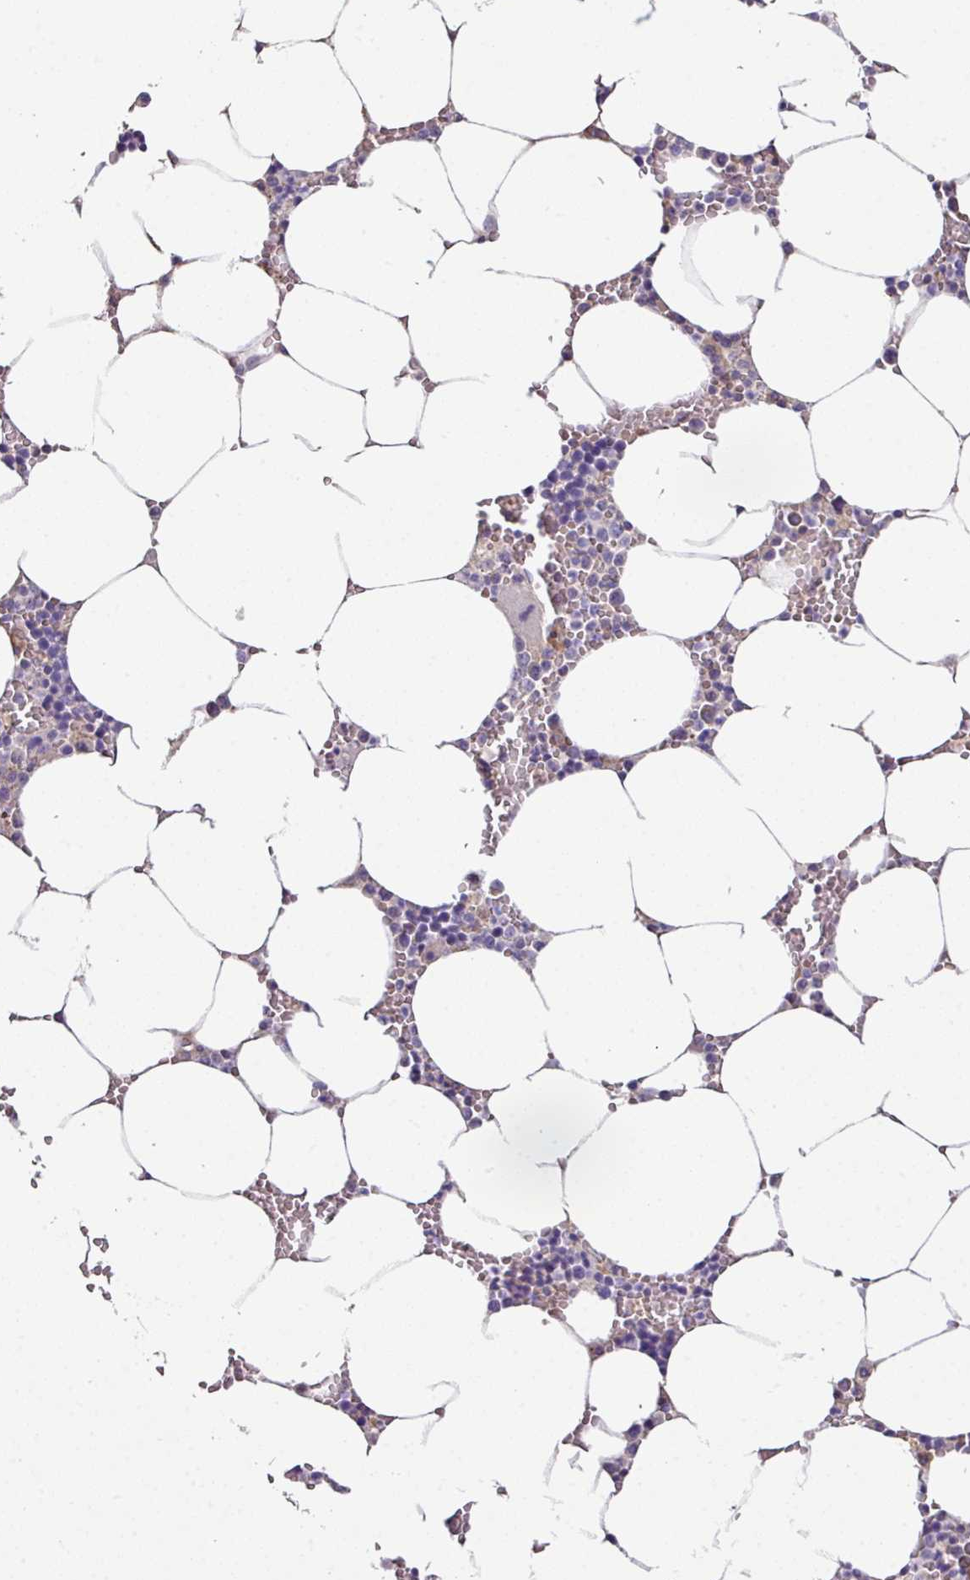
{"staining": {"intensity": "negative", "quantity": "none", "location": "none"}, "tissue": "bone marrow", "cell_type": "Hematopoietic cells", "image_type": "normal", "snomed": [{"axis": "morphology", "description": "Normal tissue, NOS"}, {"axis": "topography", "description": "Bone marrow"}], "caption": "Unremarkable bone marrow was stained to show a protein in brown. There is no significant staining in hematopoietic cells.", "gene": "SLAMF6", "patient": {"sex": "male", "age": 70}}